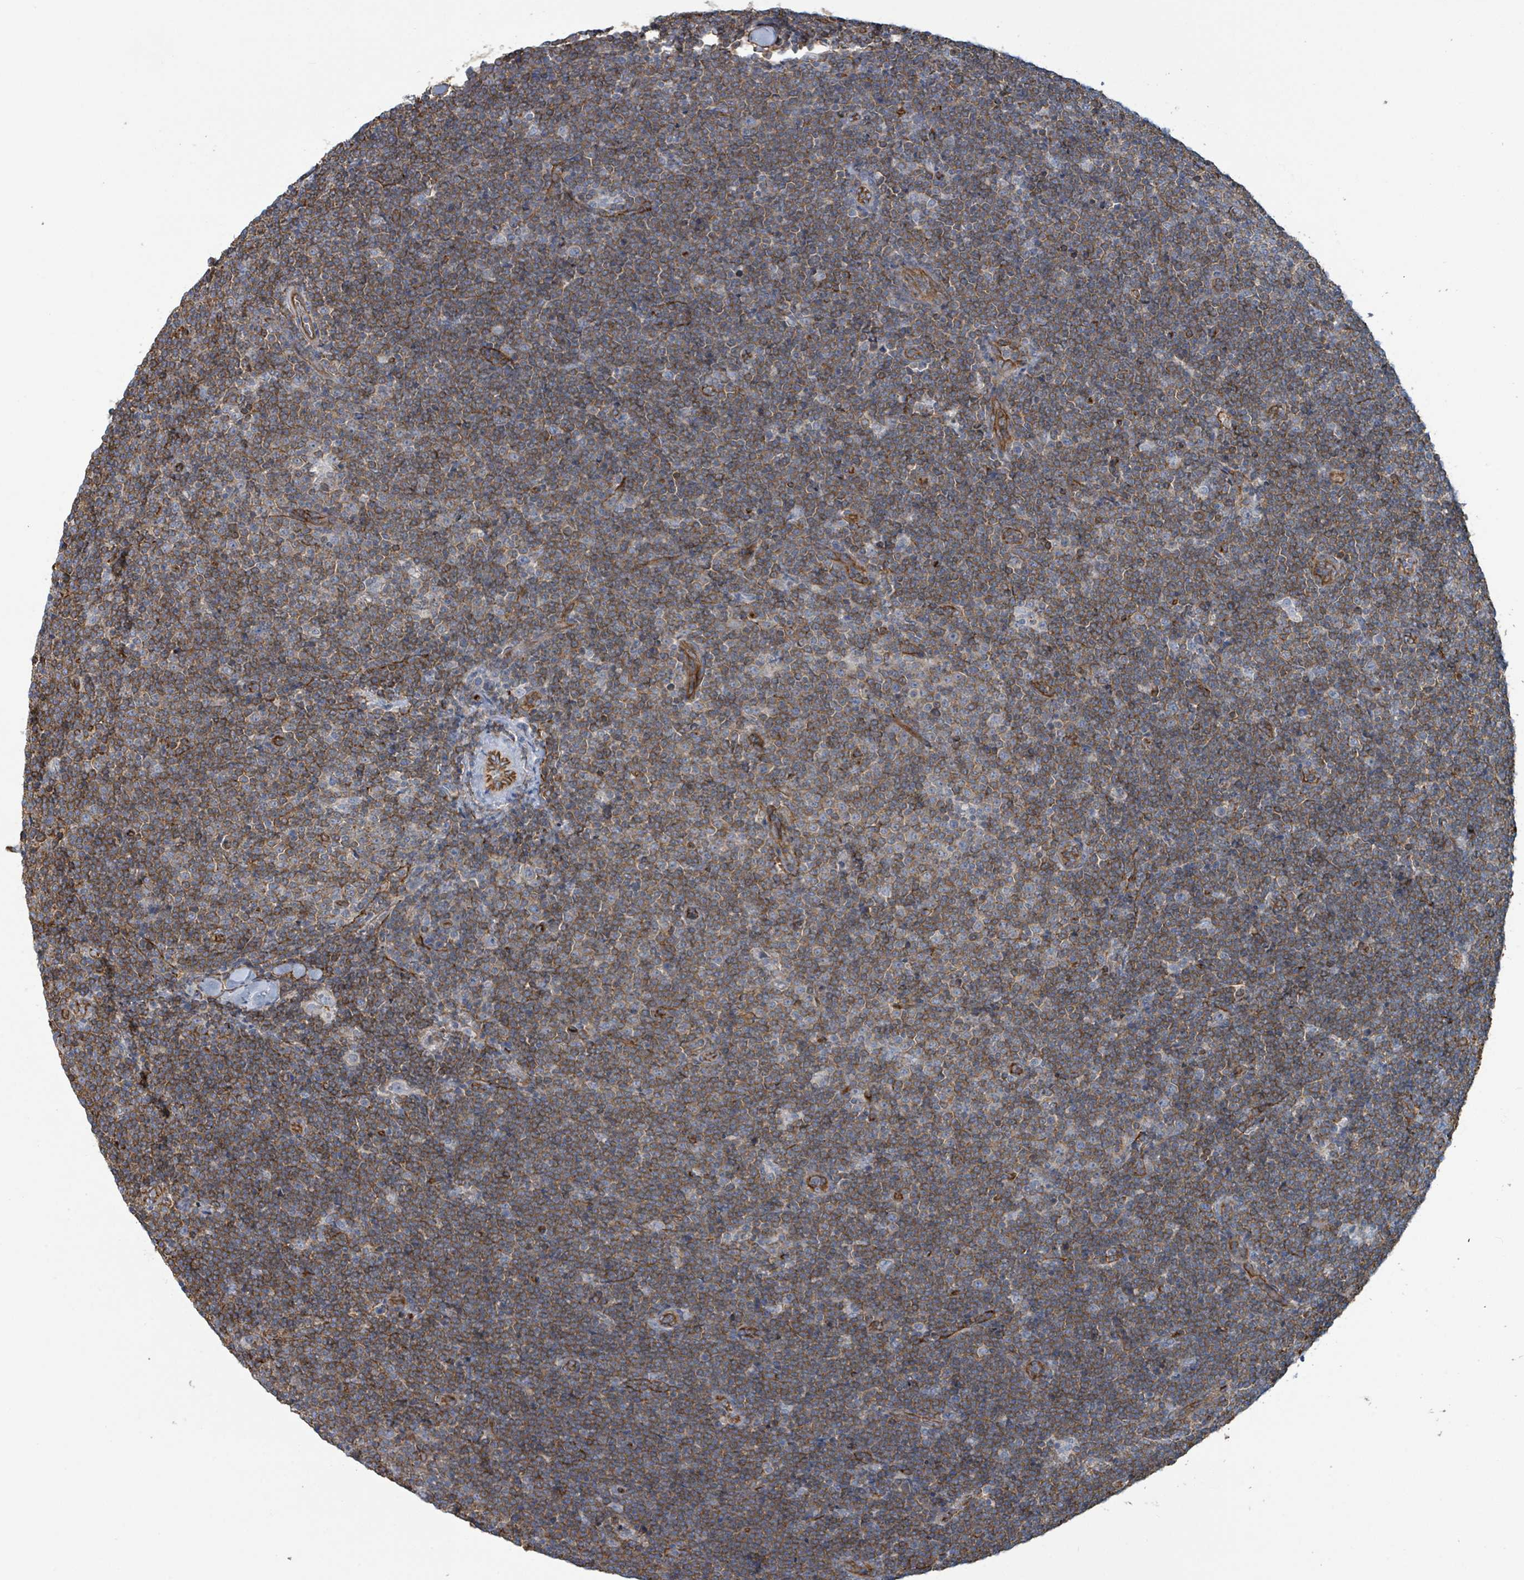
{"staining": {"intensity": "moderate", "quantity": ">75%", "location": "cytoplasmic/membranous"}, "tissue": "lymphoma", "cell_type": "Tumor cells", "image_type": "cancer", "snomed": [{"axis": "morphology", "description": "Malignant lymphoma, non-Hodgkin's type, Low grade"}, {"axis": "topography", "description": "Lymph node"}], "caption": "This is a photomicrograph of immunohistochemistry staining of lymphoma, which shows moderate expression in the cytoplasmic/membranous of tumor cells.", "gene": "LDOC1", "patient": {"sex": "male", "age": 48}}